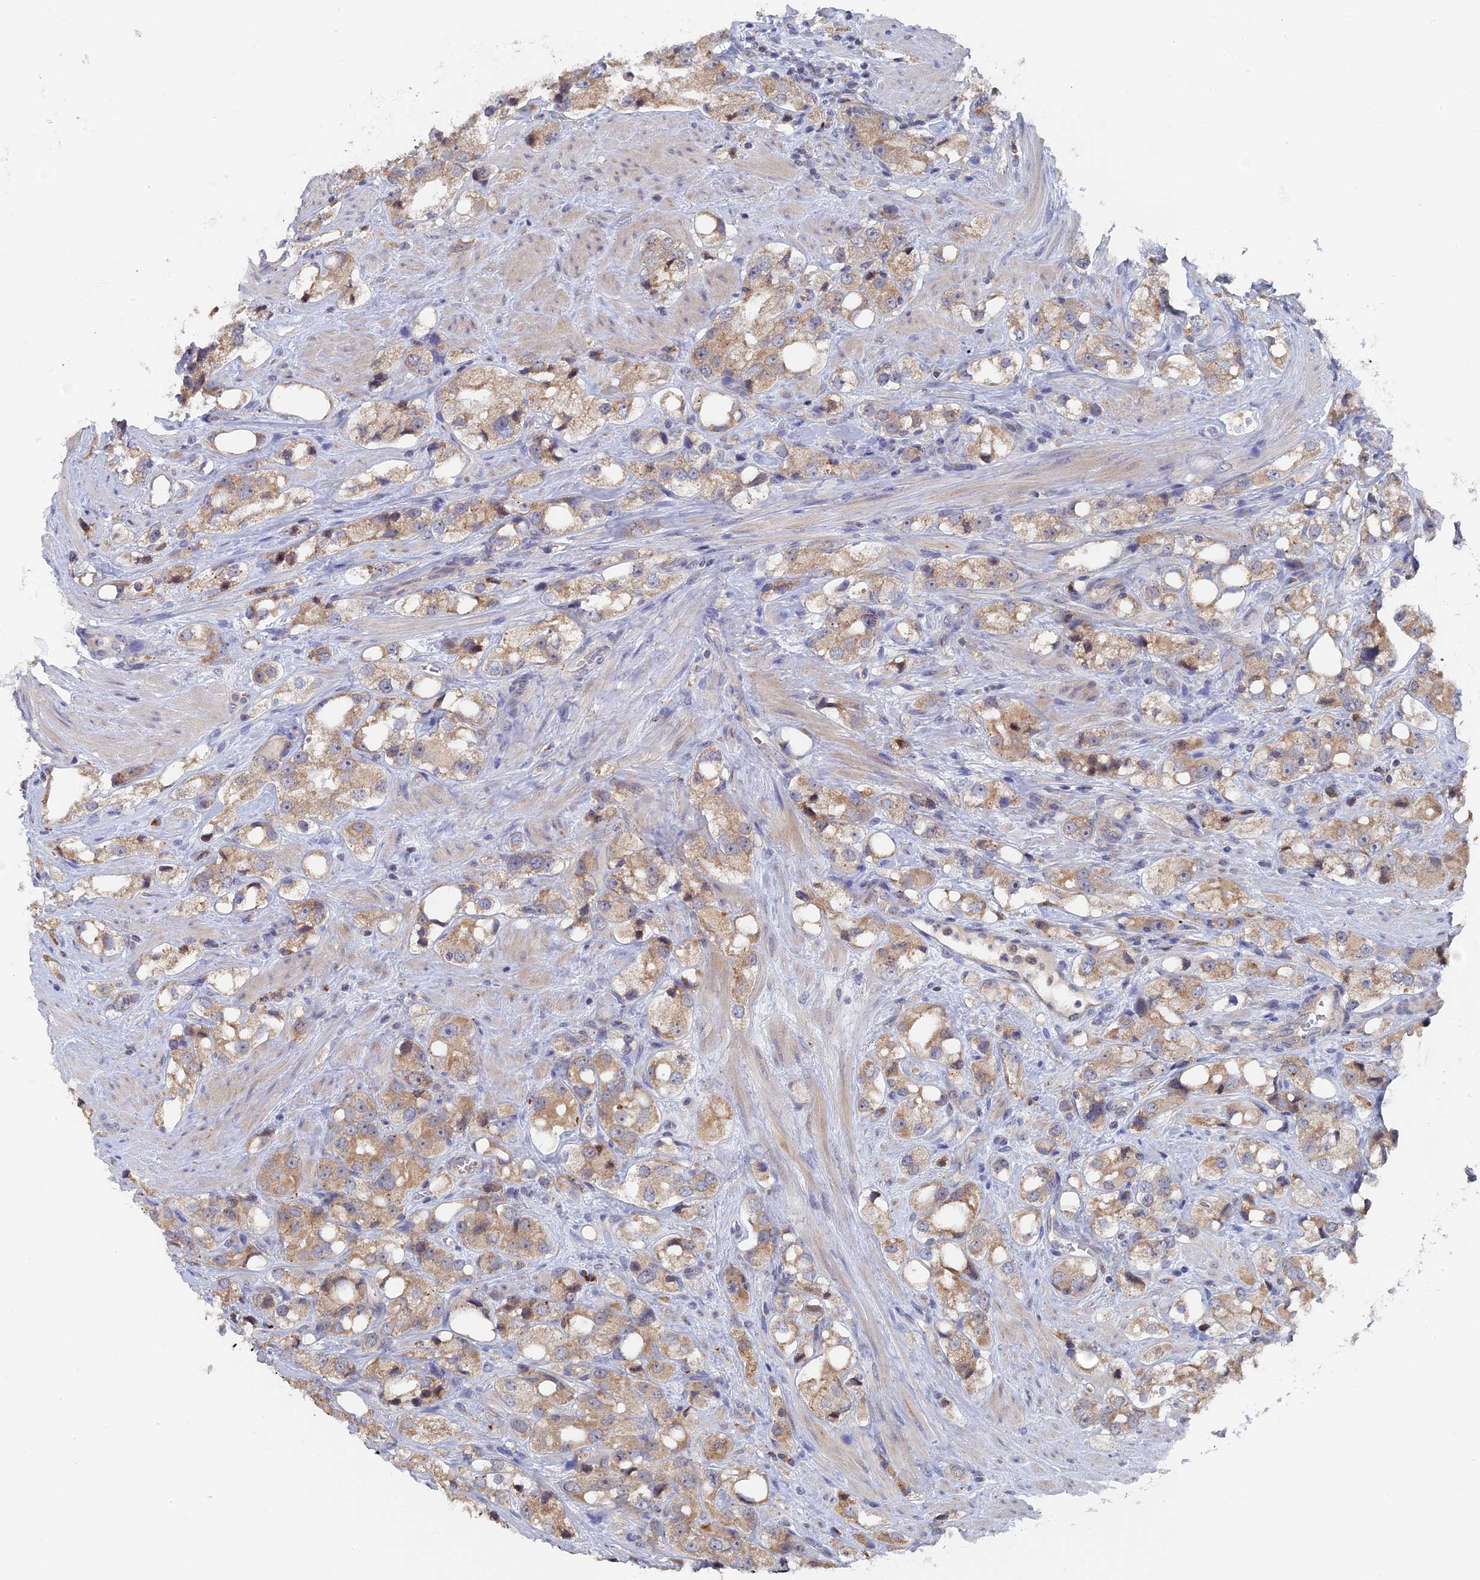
{"staining": {"intensity": "moderate", "quantity": ">75%", "location": "cytoplasmic/membranous"}, "tissue": "prostate cancer", "cell_type": "Tumor cells", "image_type": "cancer", "snomed": [{"axis": "morphology", "description": "Adenocarcinoma, NOS"}, {"axis": "topography", "description": "Prostate"}], "caption": "Immunohistochemical staining of human prostate adenocarcinoma demonstrates medium levels of moderate cytoplasmic/membranous protein expression in about >75% of tumor cells.", "gene": "MIGA2", "patient": {"sex": "male", "age": 79}}